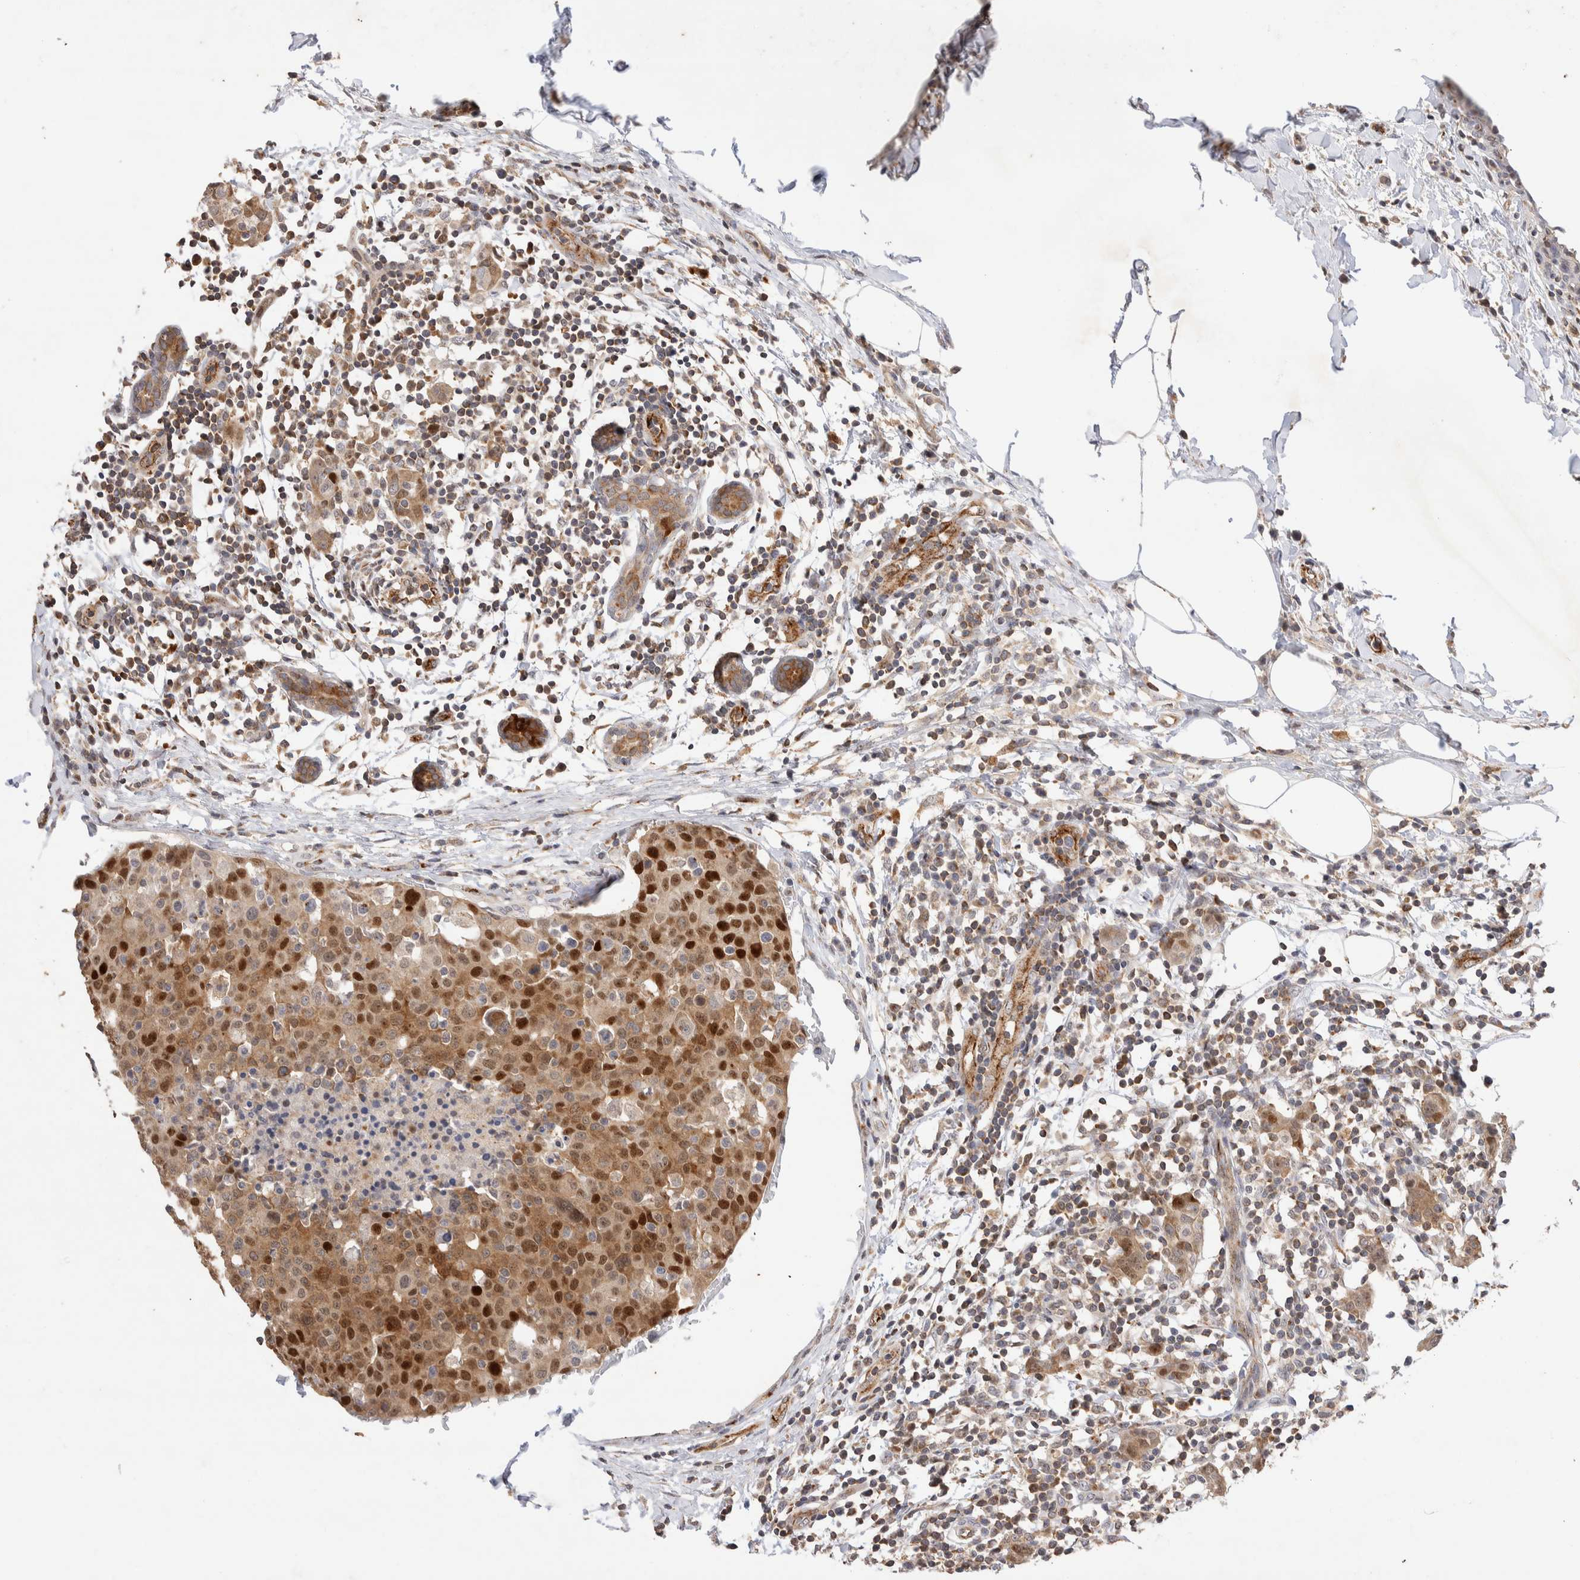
{"staining": {"intensity": "strong", "quantity": ">75%", "location": "cytoplasmic/membranous,nuclear"}, "tissue": "breast cancer", "cell_type": "Tumor cells", "image_type": "cancer", "snomed": [{"axis": "morphology", "description": "Normal tissue, NOS"}, {"axis": "morphology", "description": "Duct carcinoma"}, {"axis": "topography", "description": "Breast"}], "caption": "This image reveals breast cancer stained with immunohistochemistry (IHC) to label a protein in brown. The cytoplasmic/membranous and nuclear of tumor cells show strong positivity for the protein. Nuclei are counter-stained blue.", "gene": "NSMAF", "patient": {"sex": "female", "age": 37}}